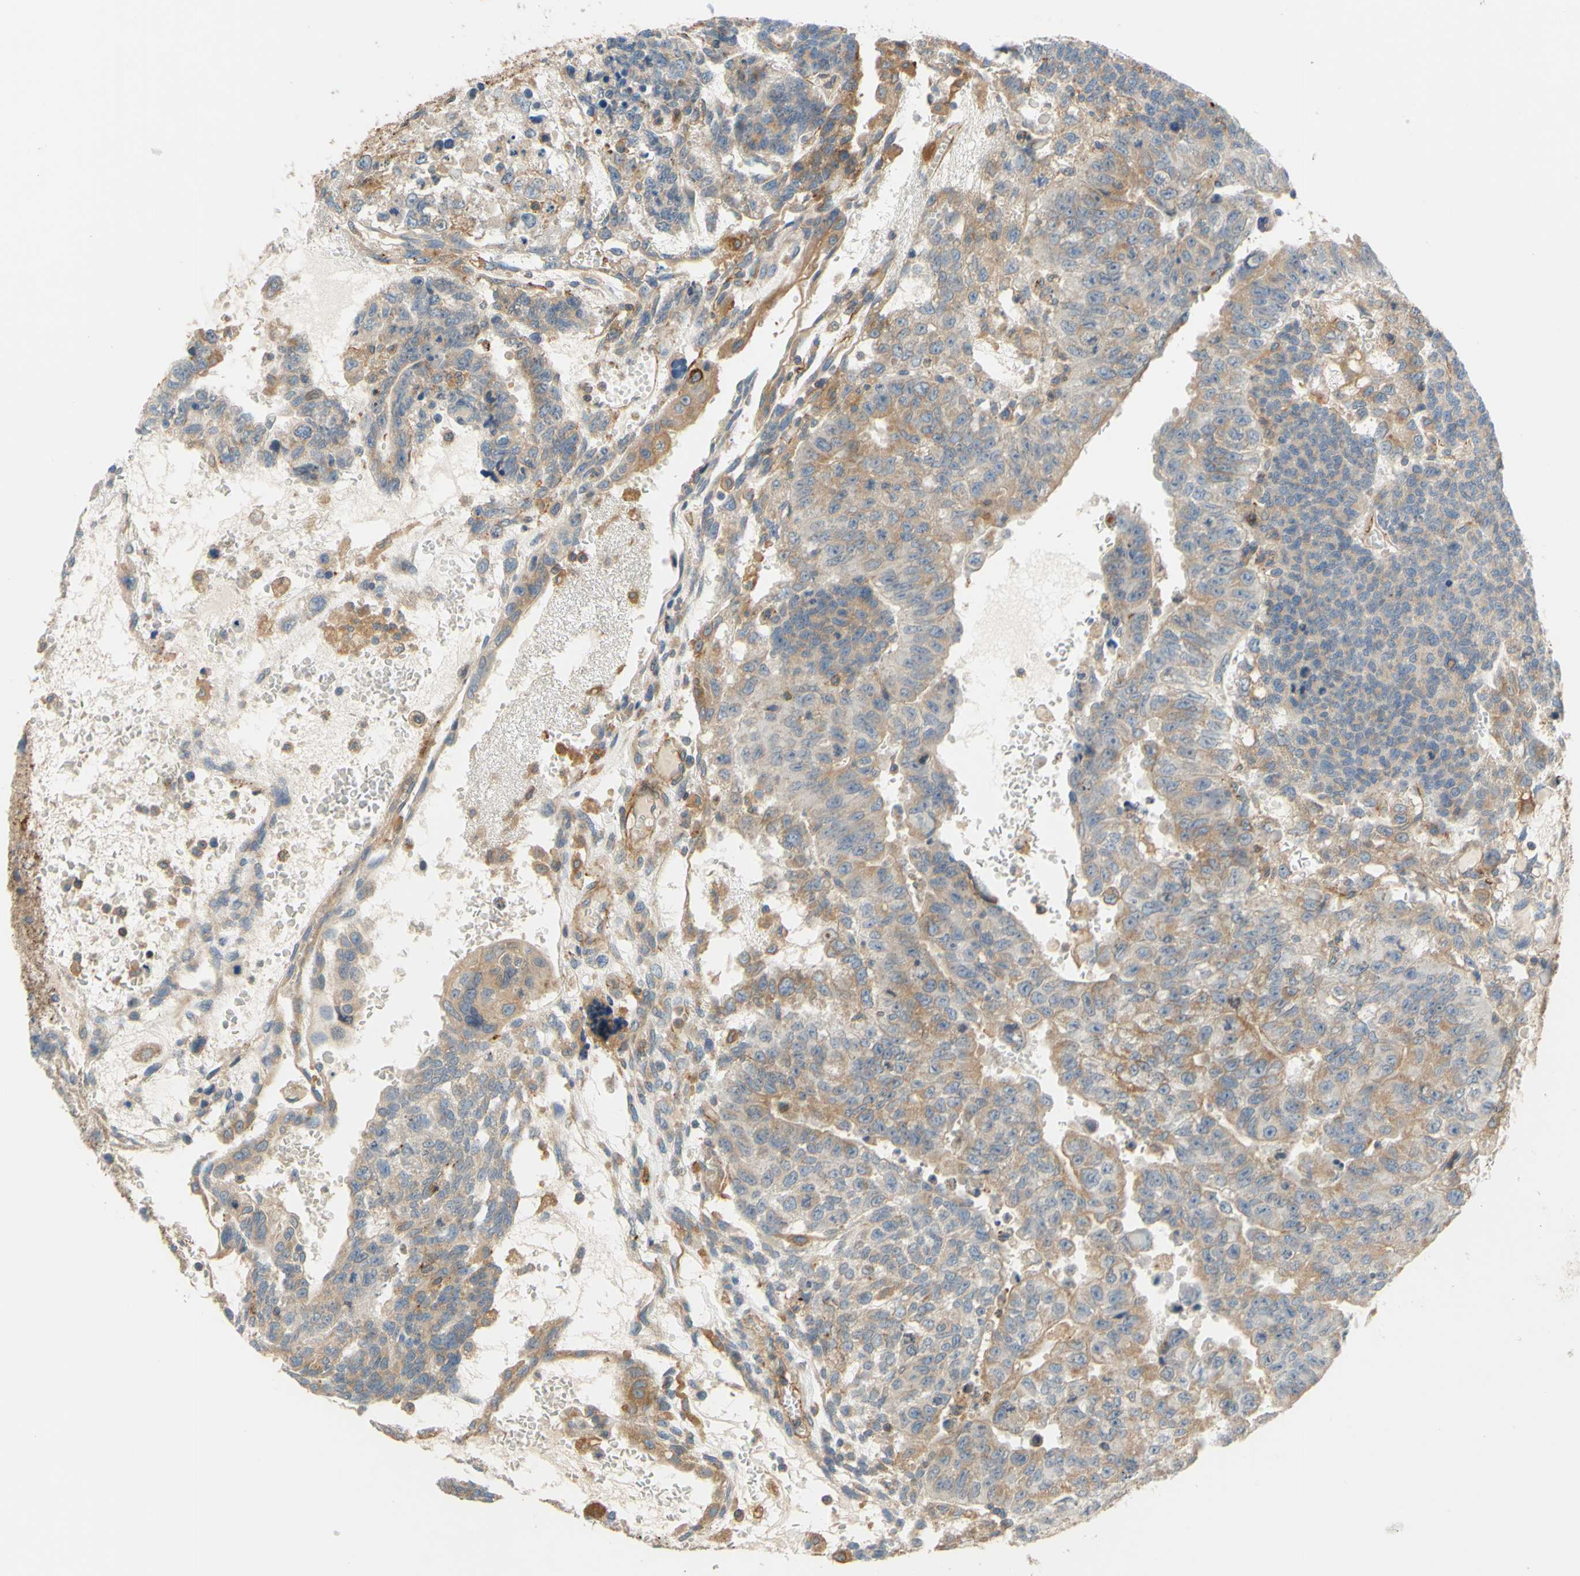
{"staining": {"intensity": "weak", "quantity": "25%-75%", "location": "cytoplasmic/membranous"}, "tissue": "testis cancer", "cell_type": "Tumor cells", "image_type": "cancer", "snomed": [{"axis": "morphology", "description": "Seminoma, NOS"}, {"axis": "morphology", "description": "Carcinoma, Embryonal, NOS"}, {"axis": "topography", "description": "Testis"}], "caption": "Tumor cells demonstrate low levels of weak cytoplasmic/membranous expression in approximately 25%-75% of cells in human testis embryonal carcinoma. The staining was performed using DAB to visualize the protein expression in brown, while the nuclei were stained in blue with hematoxylin (Magnification: 20x).", "gene": "POR", "patient": {"sex": "male", "age": 52}}